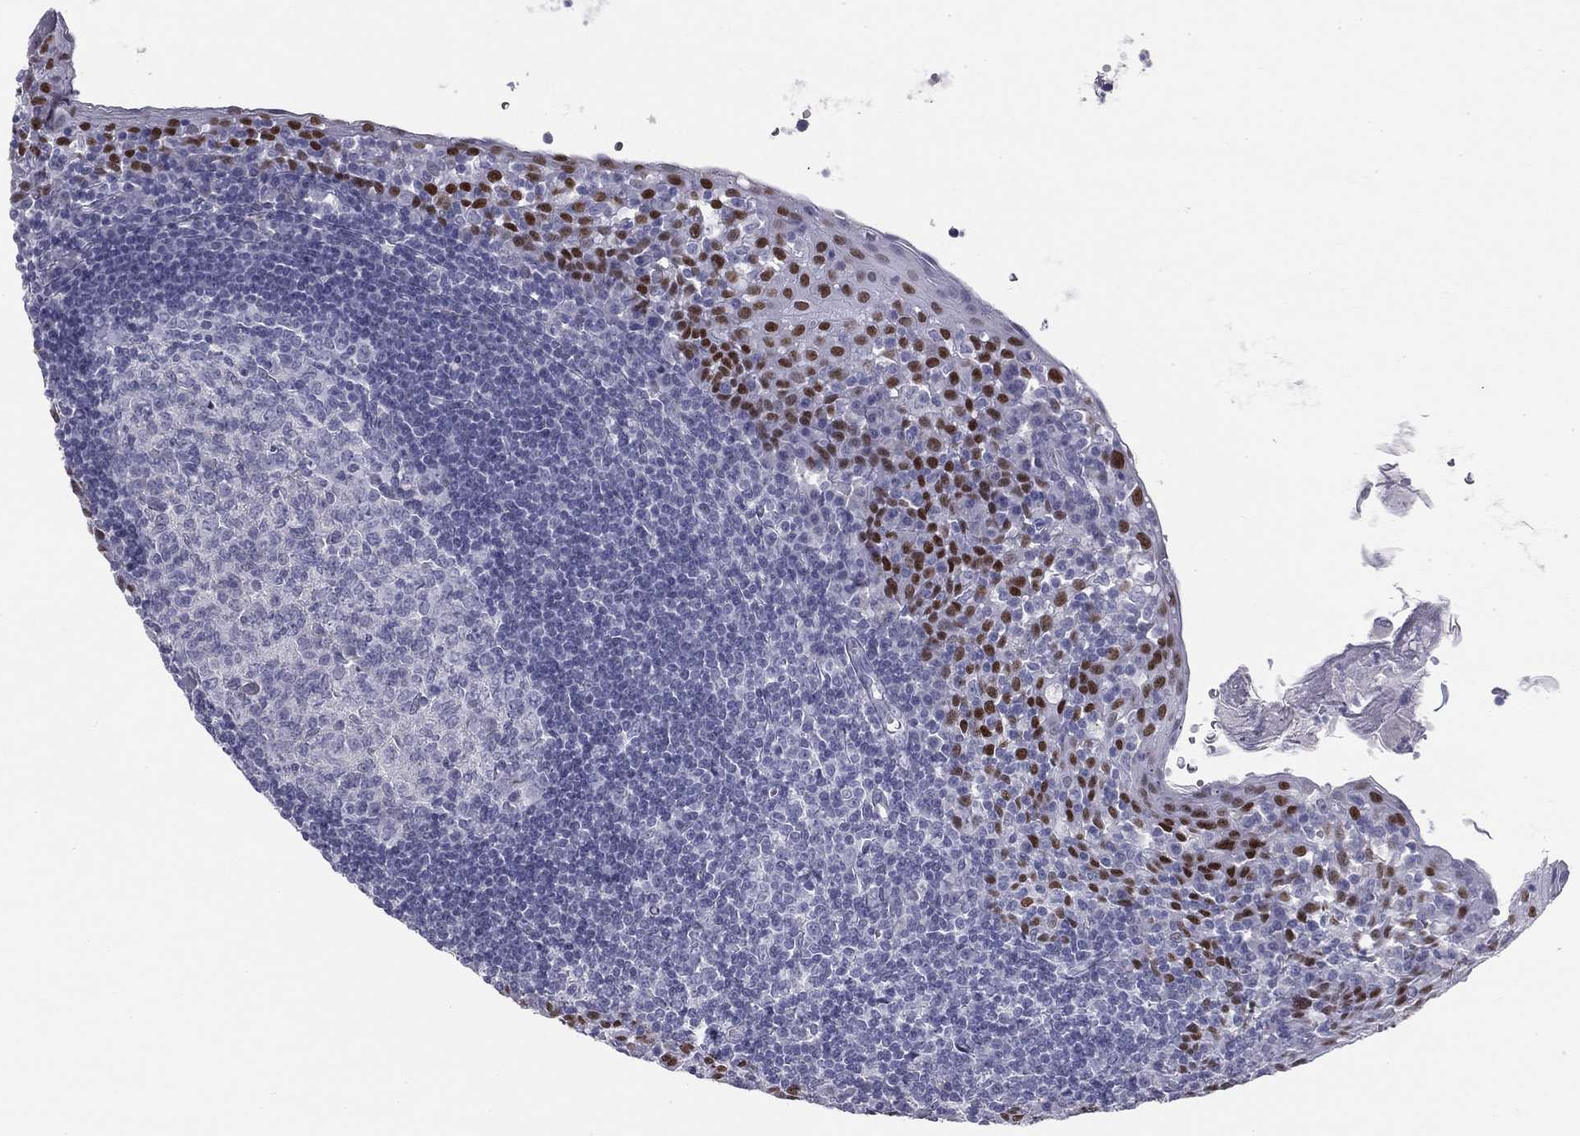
{"staining": {"intensity": "negative", "quantity": "none", "location": "none"}, "tissue": "tonsil", "cell_type": "Germinal center cells", "image_type": "normal", "snomed": [{"axis": "morphology", "description": "Normal tissue, NOS"}, {"axis": "topography", "description": "Tonsil"}], "caption": "This is an immunohistochemistry (IHC) micrograph of unremarkable tonsil. There is no staining in germinal center cells.", "gene": "TFAP2B", "patient": {"sex": "female", "age": 13}}